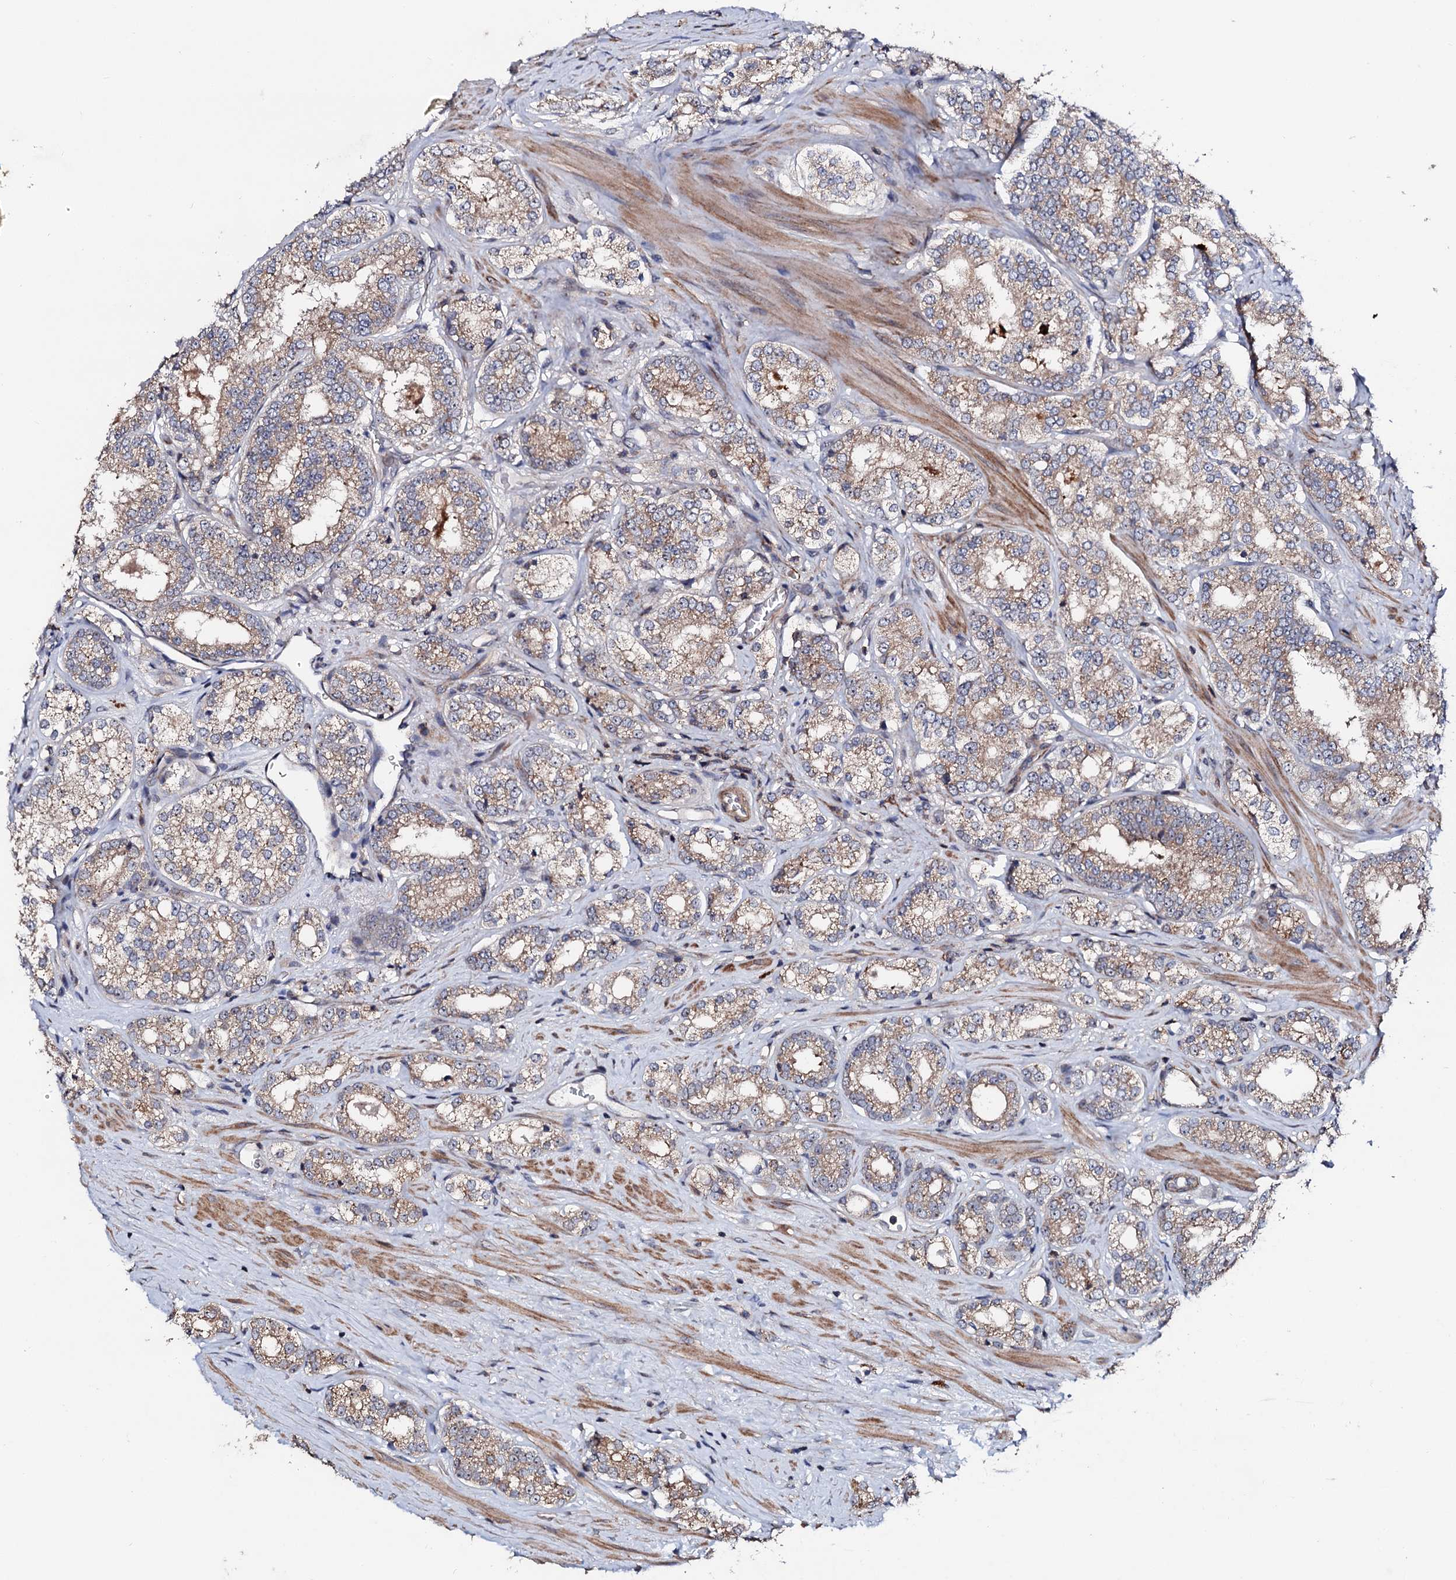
{"staining": {"intensity": "weak", "quantity": ">75%", "location": "cytoplasmic/membranous"}, "tissue": "prostate cancer", "cell_type": "Tumor cells", "image_type": "cancer", "snomed": [{"axis": "morphology", "description": "Normal tissue, NOS"}, {"axis": "morphology", "description": "Adenocarcinoma, High grade"}, {"axis": "topography", "description": "Prostate"}], "caption": "This is a photomicrograph of immunohistochemistry staining of prostate cancer, which shows weak positivity in the cytoplasmic/membranous of tumor cells.", "gene": "GTPBP4", "patient": {"sex": "male", "age": 83}}